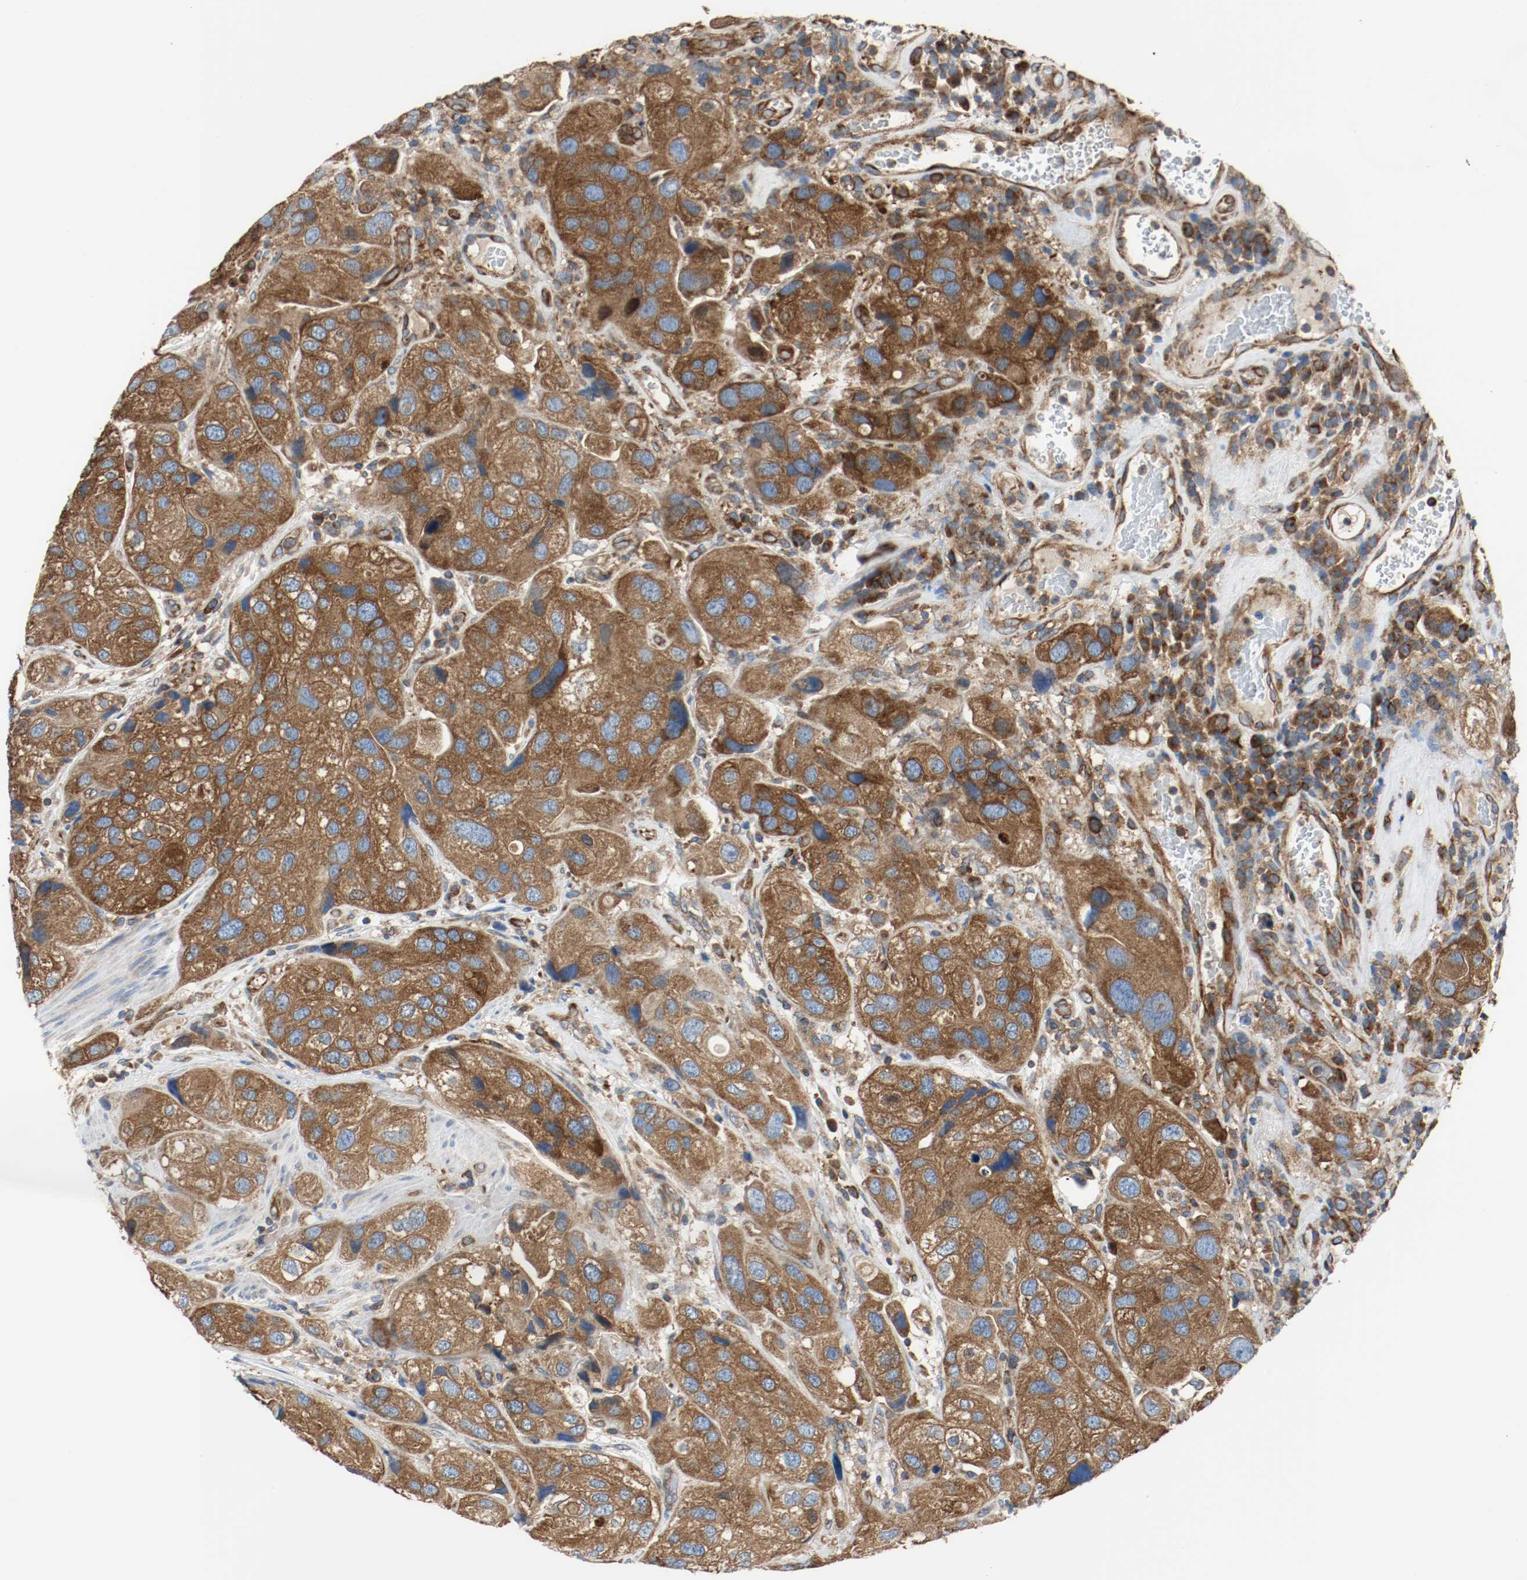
{"staining": {"intensity": "strong", "quantity": ">75%", "location": "cytoplasmic/membranous"}, "tissue": "urothelial cancer", "cell_type": "Tumor cells", "image_type": "cancer", "snomed": [{"axis": "morphology", "description": "Urothelial carcinoma, High grade"}, {"axis": "topography", "description": "Urinary bladder"}], "caption": "Immunohistochemistry of human urothelial cancer displays high levels of strong cytoplasmic/membranous staining in about >75% of tumor cells. The staining is performed using DAB brown chromogen to label protein expression. The nuclei are counter-stained blue using hematoxylin.", "gene": "TUBA3D", "patient": {"sex": "female", "age": 64}}